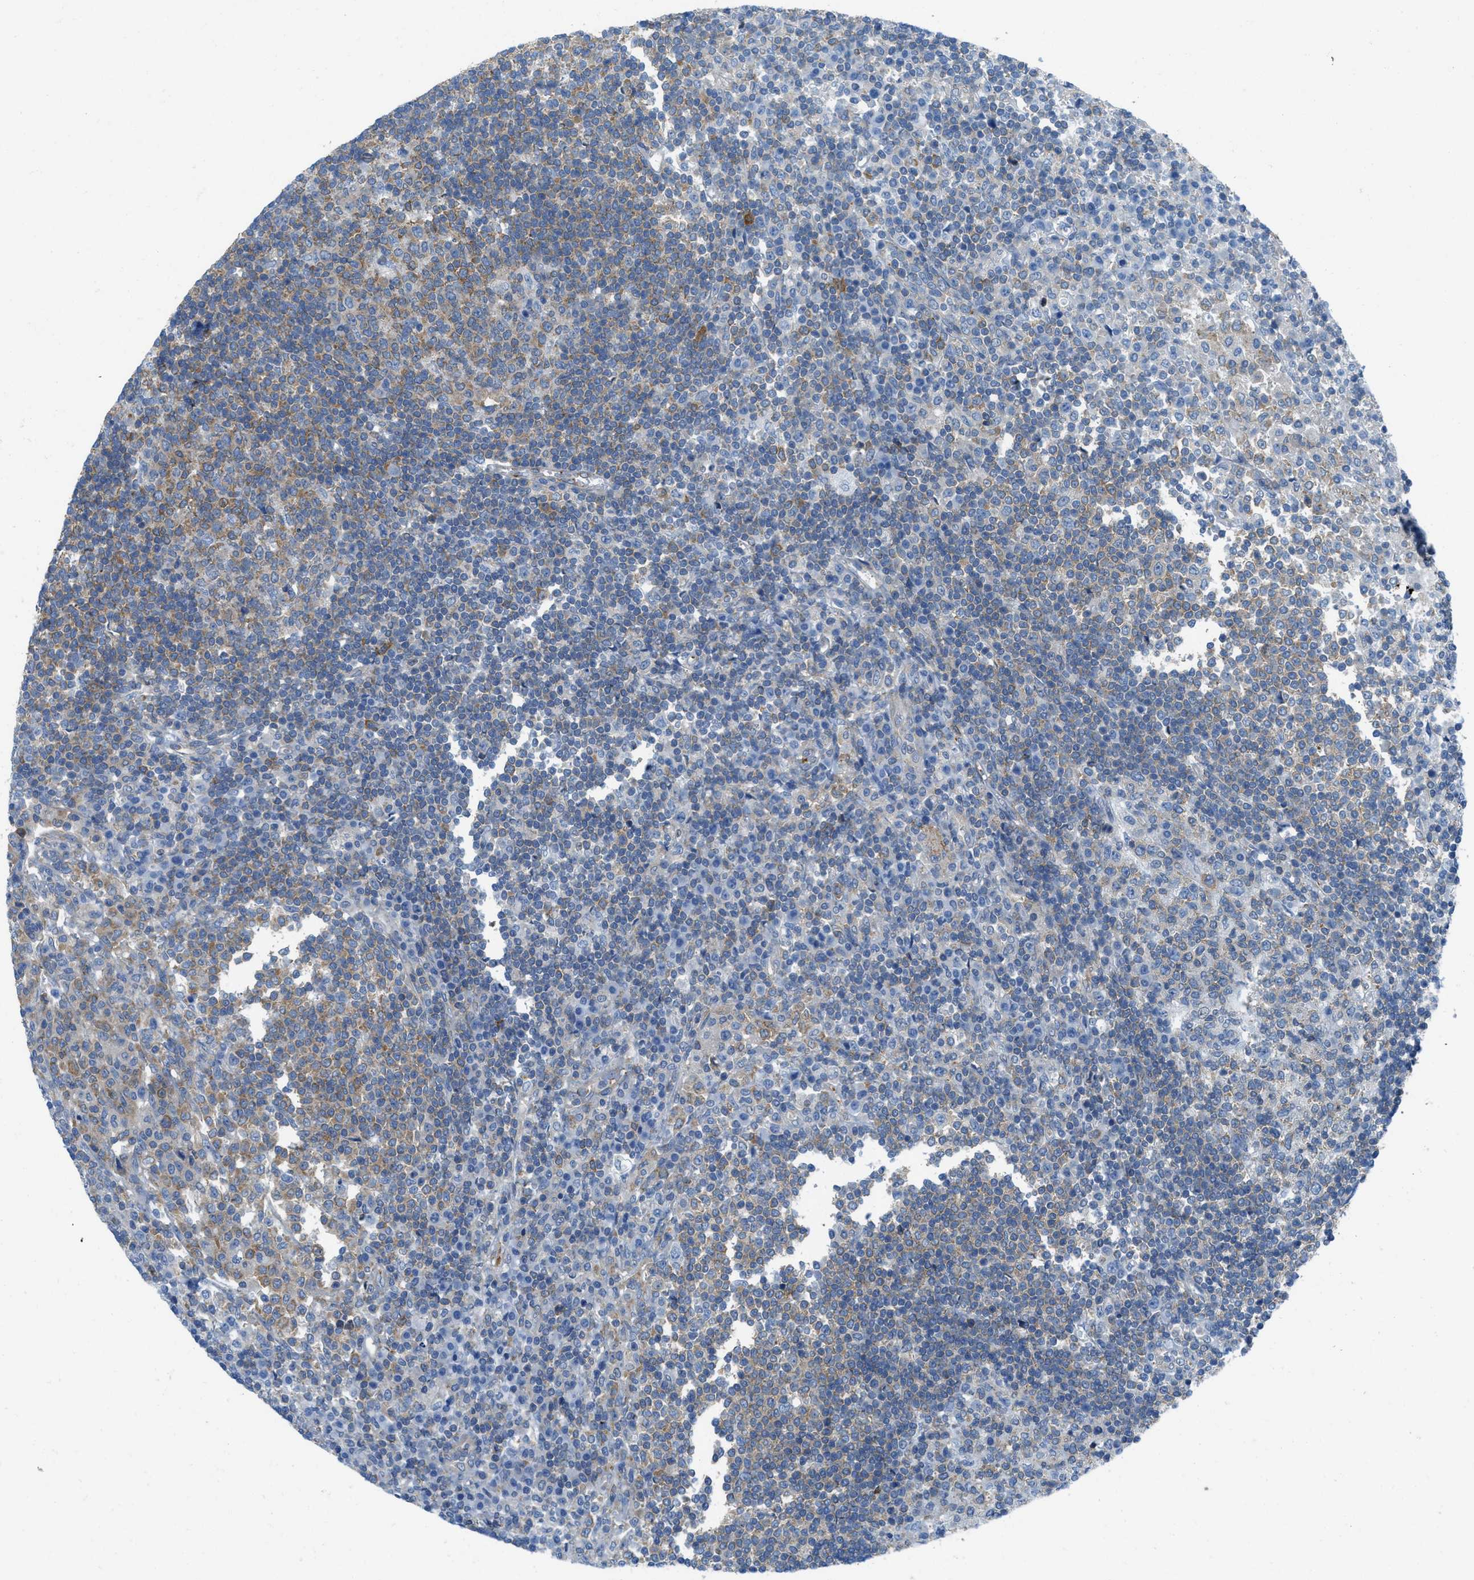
{"staining": {"intensity": "moderate", "quantity": "25%-75%", "location": "cytoplasmic/membranous"}, "tissue": "lymph node", "cell_type": "Germinal center cells", "image_type": "normal", "snomed": [{"axis": "morphology", "description": "Normal tissue, NOS"}, {"axis": "topography", "description": "Lymph node"}], "caption": "Immunohistochemical staining of unremarkable human lymph node demonstrates moderate cytoplasmic/membranous protein staining in about 25%-75% of germinal center cells.", "gene": "MAPRE2", "patient": {"sex": "female", "age": 53}}